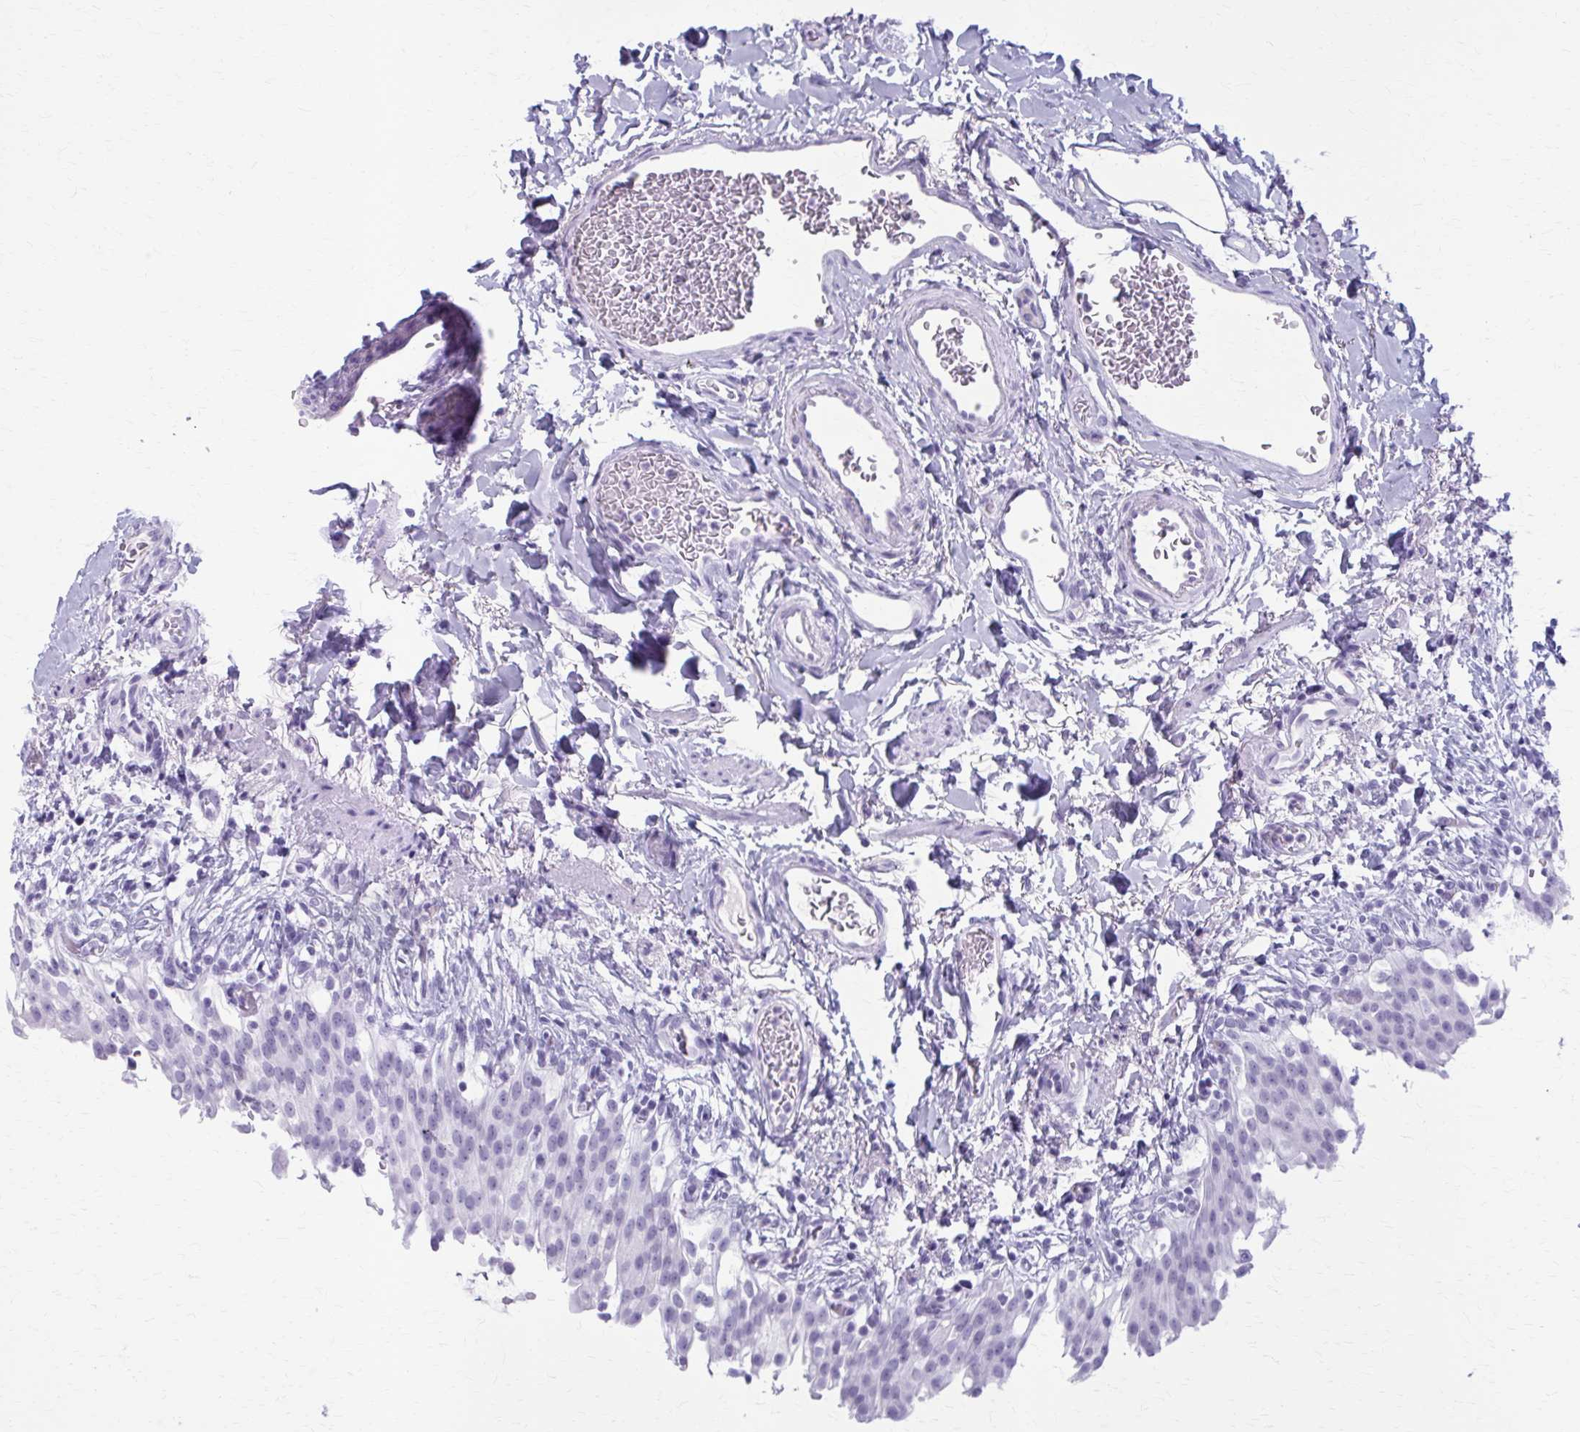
{"staining": {"intensity": "negative", "quantity": "none", "location": "none"}, "tissue": "urinary bladder", "cell_type": "Urothelial cells", "image_type": "normal", "snomed": [{"axis": "morphology", "description": "Normal tissue, NOS"}, {"axis": "topography", "description": "Urinary bladder"}, {"axis": "topography", "description": "Peripheral nerve tissue"}], "caption": "The photomicrograph exhibits no staining of urothelial cells in normal urinary bladder. (Stains: DAB immunohistochemistry (IHC) with hematoxylin counter stain, Microscopy: brightfield microscopy at high magnification).", "gene": "ZDHHC7", "patient": {"sex": "female", "age": 60}}